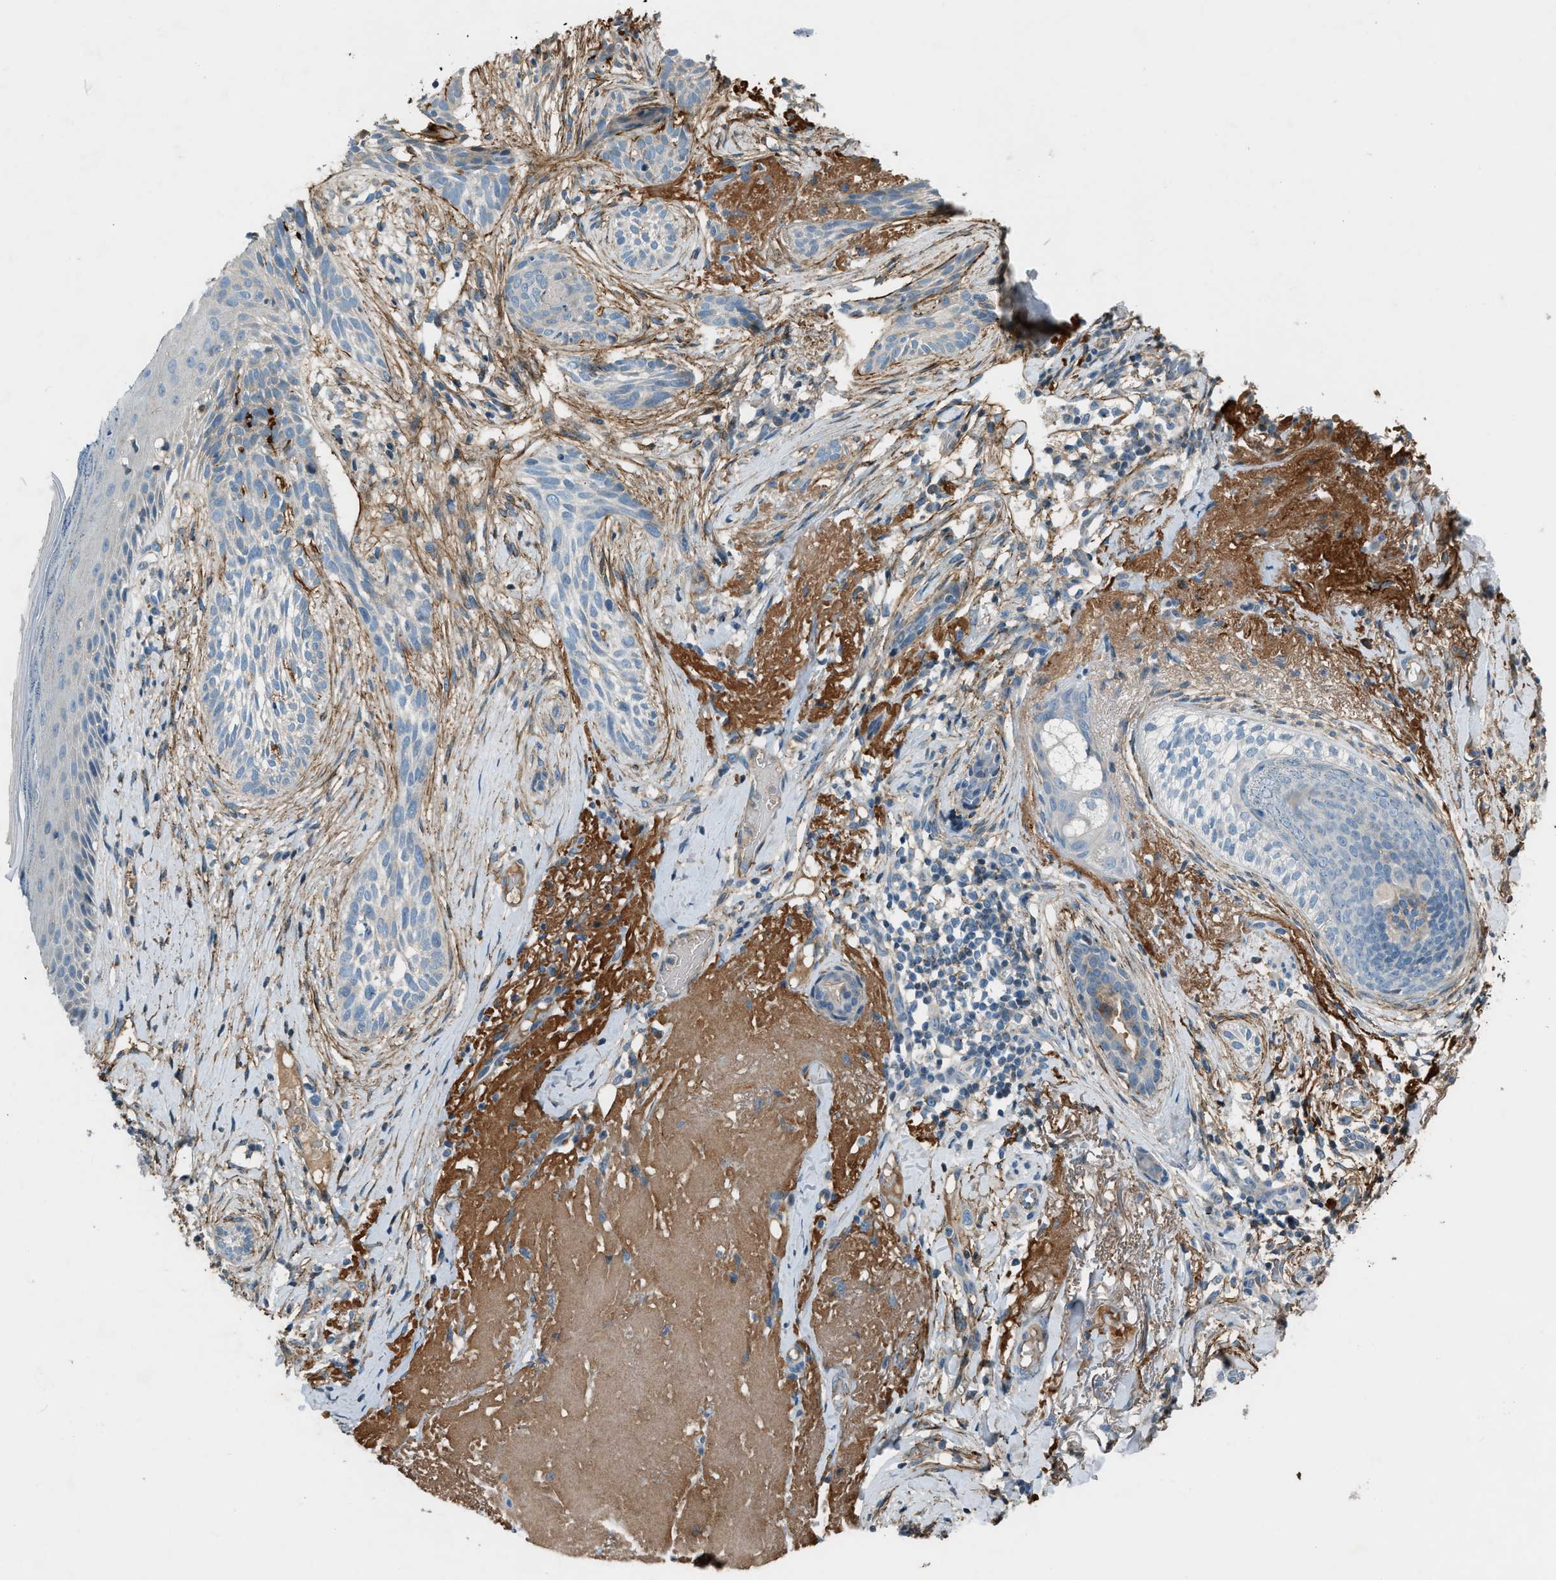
{"staining": {"intensity": "negative", "quantity": "none", "location": "none"}, "tissue": "skin cancer", "cell_type": "Tumor cells", "image_type": "cancer", "snomed": [{"axis": "morphology", "description": "Basal cell carcinoma"}, {"axis": "topography", "description": "Skin"}], "caption": "Immunohistochemical staining of skin cancer (basal cell carcinoma) shows no significant positivity in tumor cells.", "gene": "FBLN2", "patient": {"sex": "female", "age": 88}}